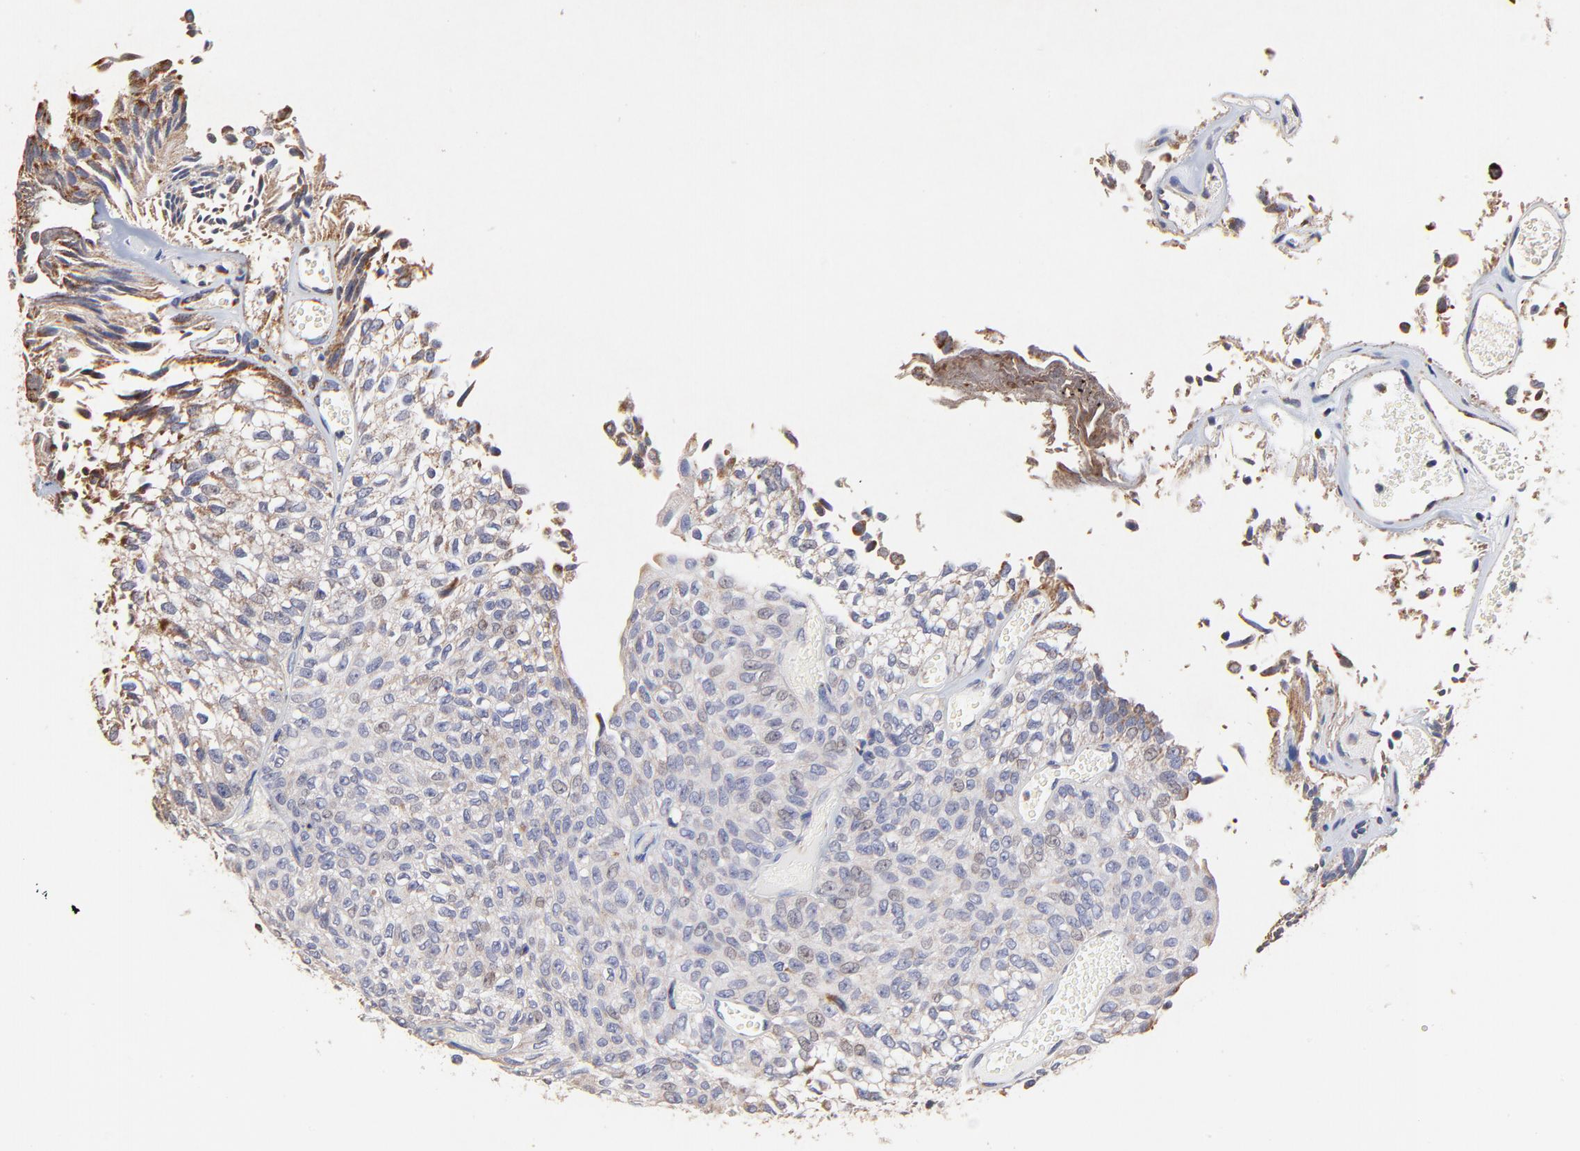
{"staining": {"intensity": "weak", "quantity": ">75%", "location": "cytoplasmic/membranous"}, "tissue": "urothelial cancer", "cell_type": "Tumor cells", "image_type": "cancer", "snomed": [{"axis": "morphology", "description": "Urothelial carcinoma, Low grade"}, {"axis": "topography", "description": "Urinary bladder"}], "caption": "Urothelial cancer stained with immunohistochemistry (IHC) reveals weak cytoplasmic/membranous expression in about >75% of tumor cells.", "gene": "SSBP1", "patient": {"sex": "male", "age": 76}}